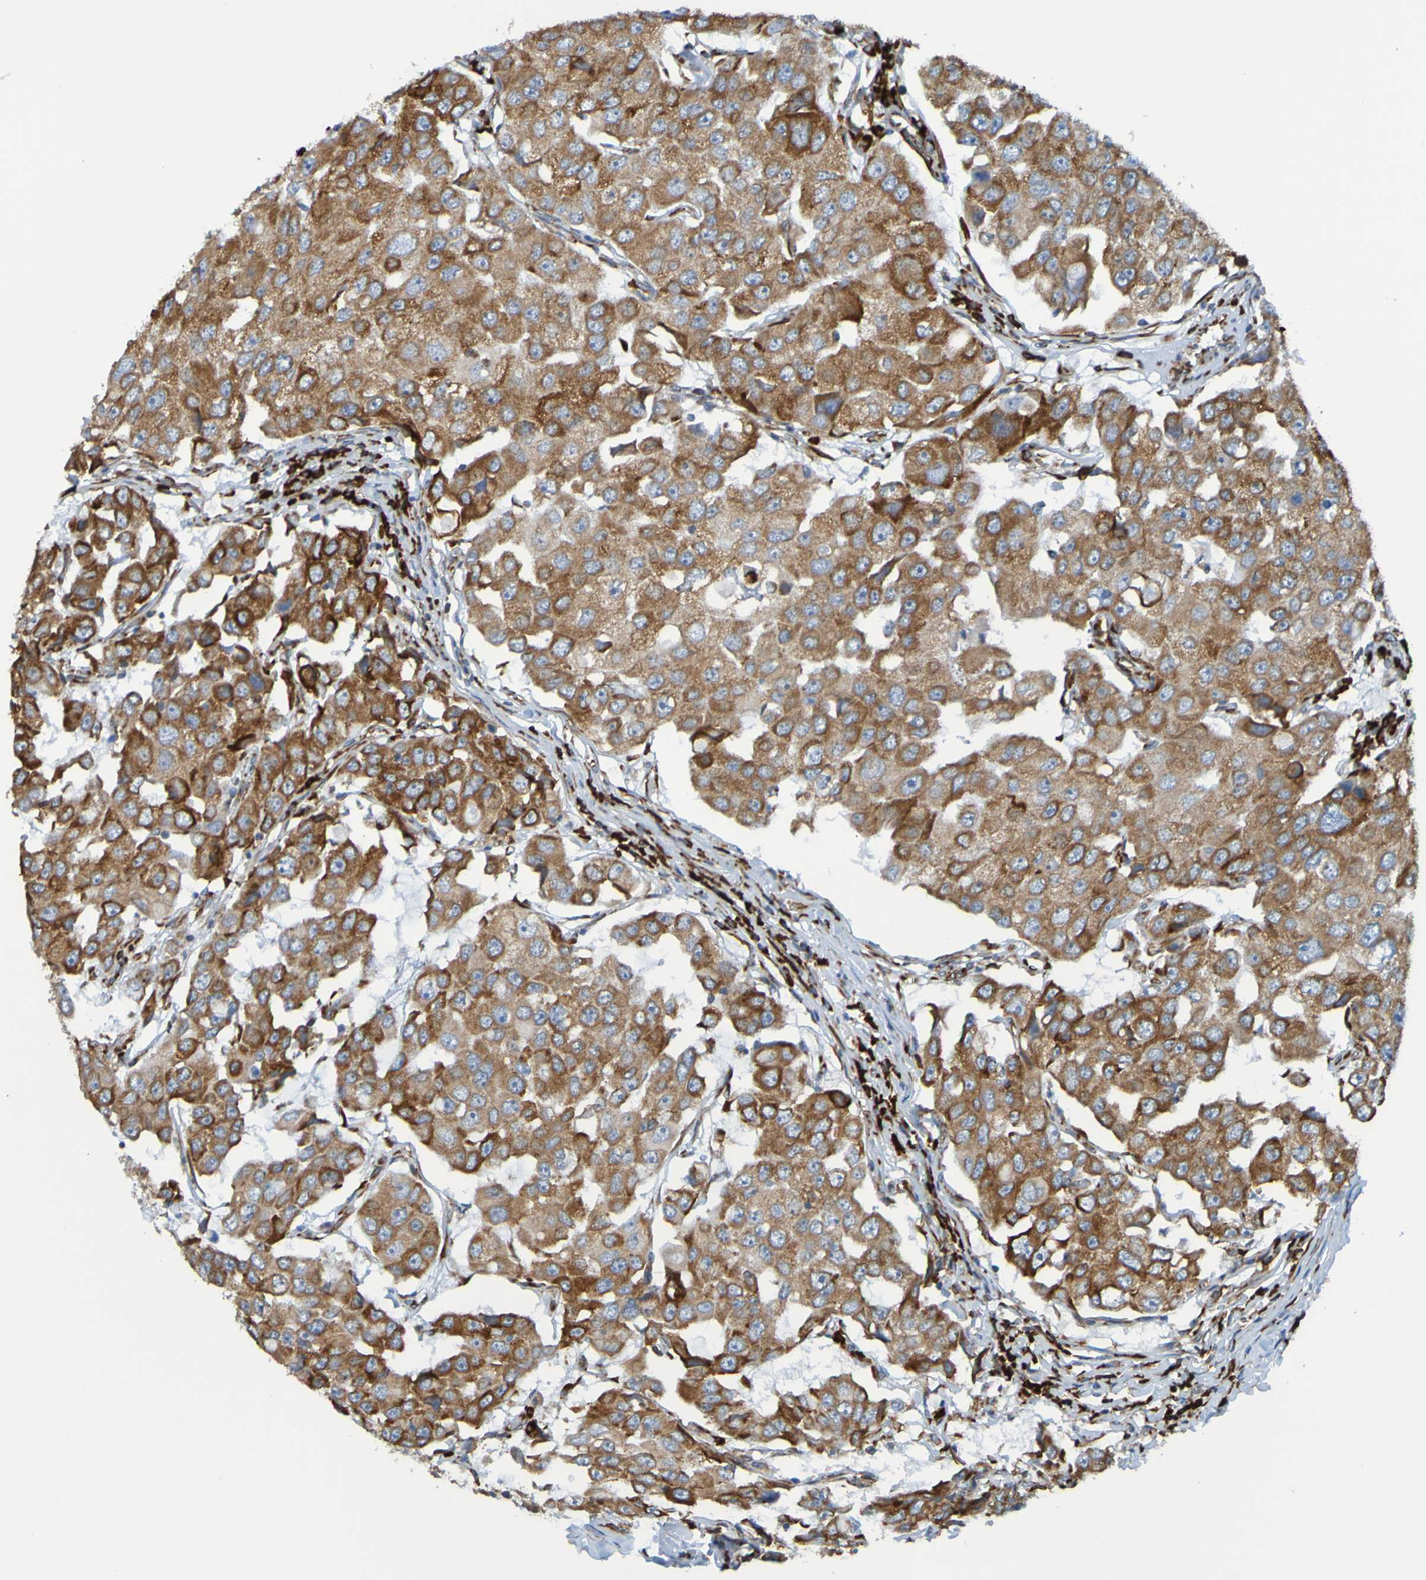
{"staining": {"intensity": "moderate", "quantity": ">75%", "location": "cytoplasmic/membranous"}, "tissue": "breast cancer", "cell_type": "Tumor cells", "image_type": "cancer", "snomed": [{"axis": "morphology", "description": "Duct carcinoma"}, {"axis": "topography", "description": "Breast"}], "caption": "Protein analysis of breast cancer (intraductal carcinoma) tissue demonstrates moderate cytoplasmic/membranous positivity in approximately >75% of tumor cells. Using DAB (3,3'-diaminobenzidine) (brown) and hematoxylin (blue) stains, captured at high magnification using brightfield microscopy.", "gene": "SSR1", "patient": {"sex": "female", "age": 50}}